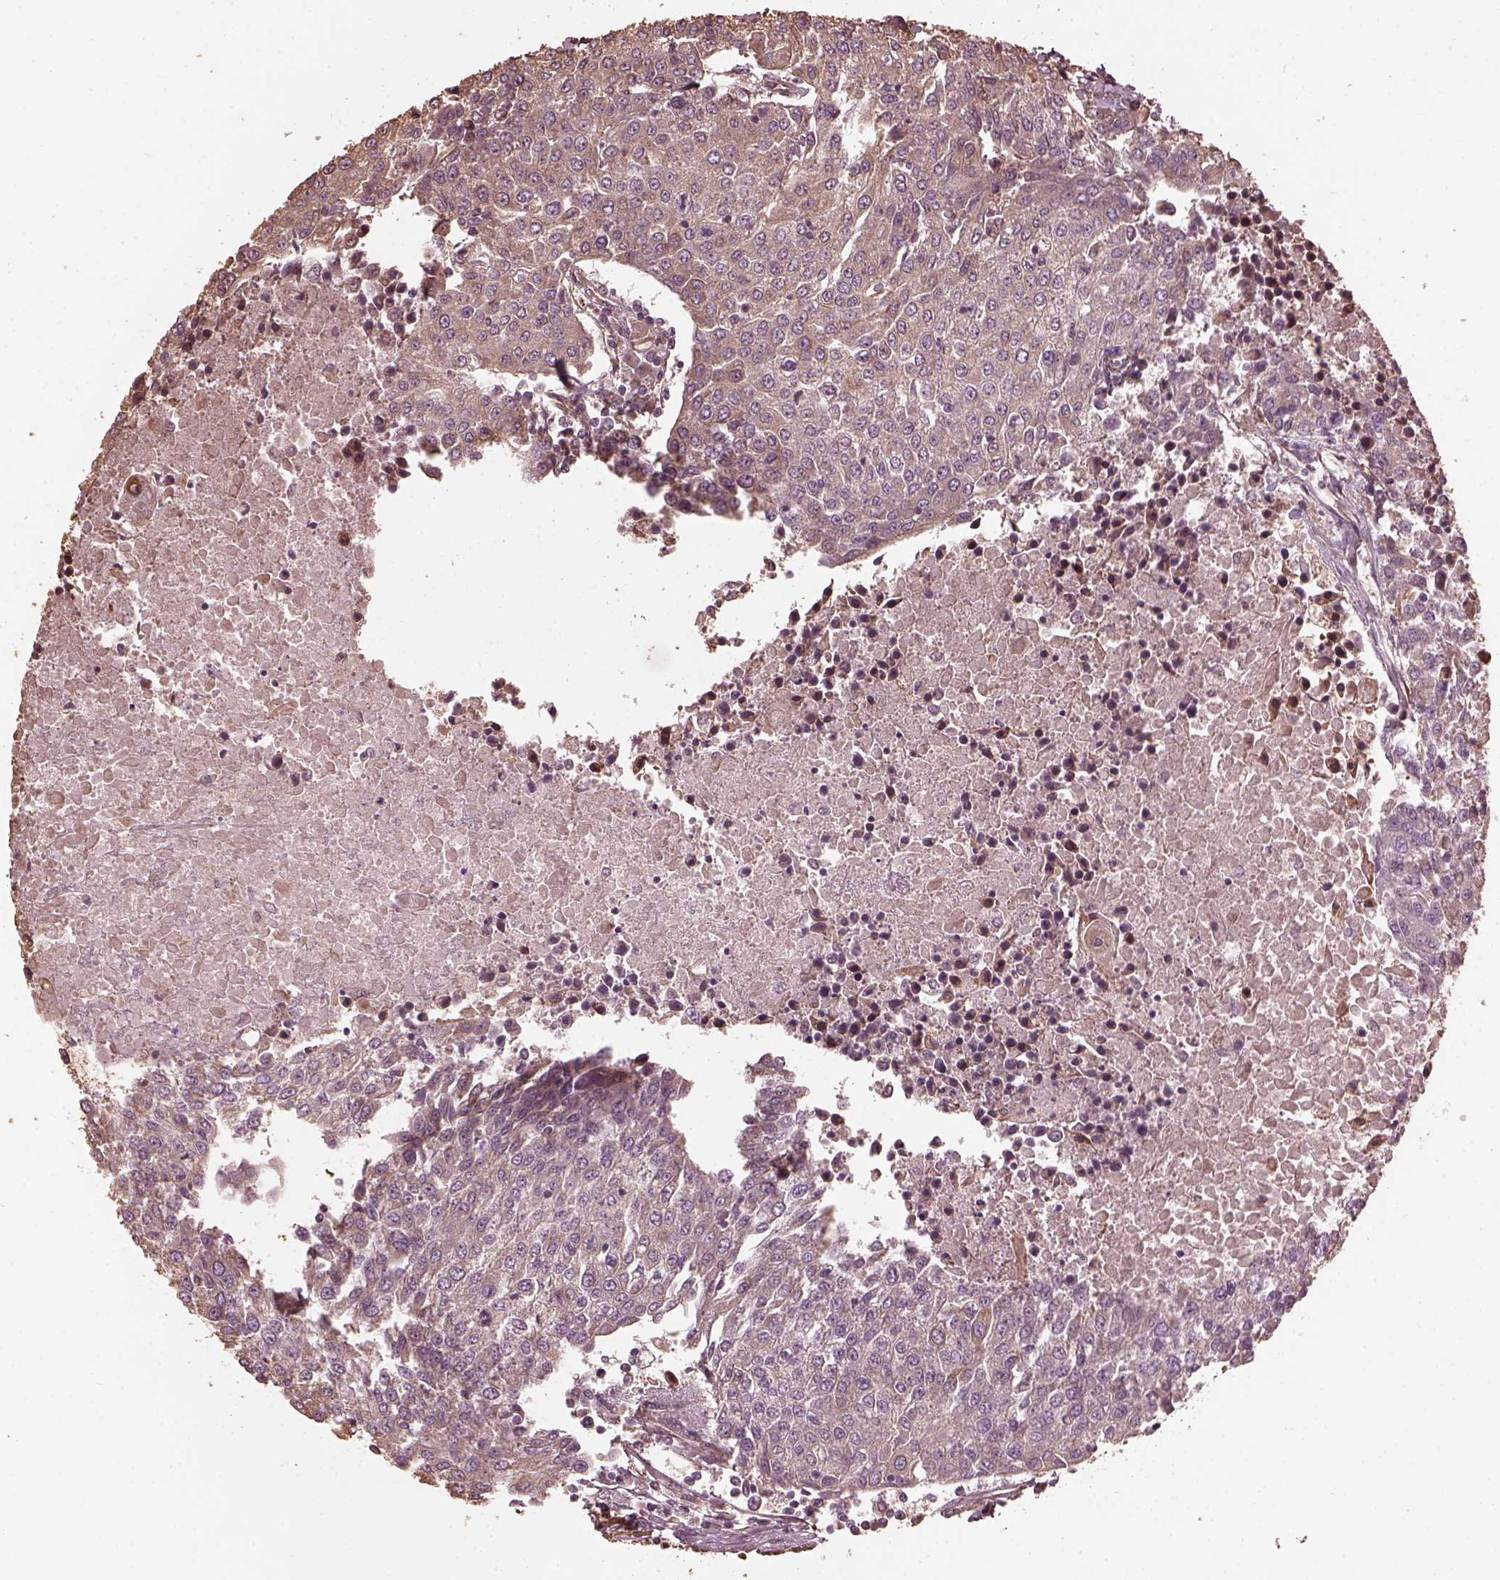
{"staining": {"intensity": "weak", "quantity": "<25%", "location": "cytoplasmic/membranous"}, "tissue": "urothelial cancer", "cell_type": "Tumor cells", "image_type": "cancer", "snomed": [{"axis": "morphology", "description": "Urothelial carcinoma, High grade"}, {"axis": "topography", "description": "Urinary bladder"}], "caption": "The immunohistochemistry (IHC) histopathology image has no significant staining in tumor cells of urothelial carcinoma (high-grade) tissue.", "gene": "GTPBP1", "patient": {"sex": "female", "age": 85}}